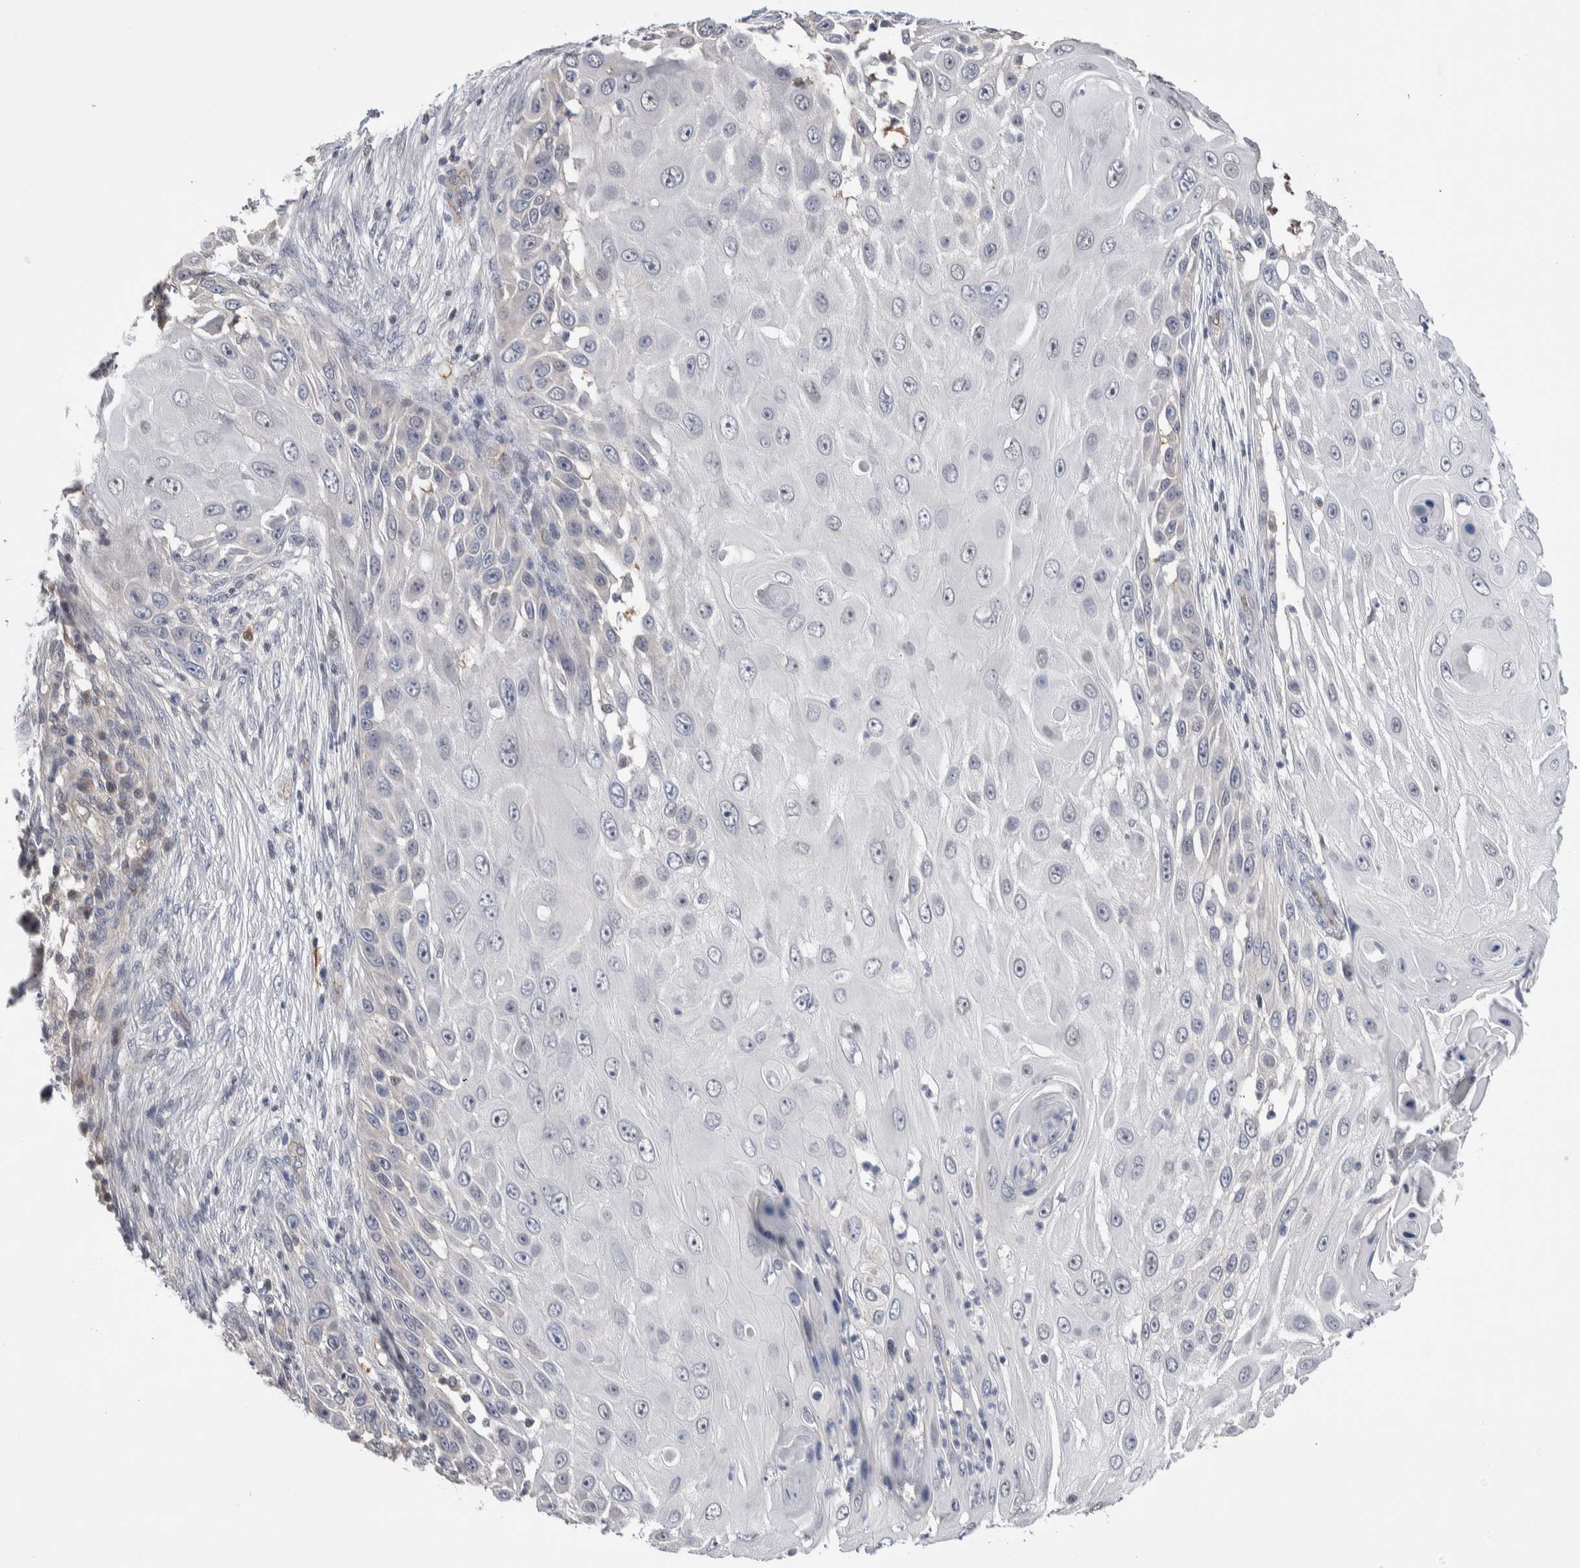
{"staining": {"intensity": "negative", "quantity": "none", "location": "none"}, "tissue": "skin cancer", "cell_type": "Tumor cells", "image_type": "cancer", "snomed": [{"axis": "morphology", "description": "Squamous cell carcinoma, NOS"}, {"axis": "topography", "description": "Skin"}], "caption": "A high-resolution histopathology image shows IHC staining of skin cancer, which exhibits no significant staining in tumor cells. (IHC, brightfield microscopy, high magnification).", "gene": "ZBTB49", "patient": {"sex": "female", "age": 44}}